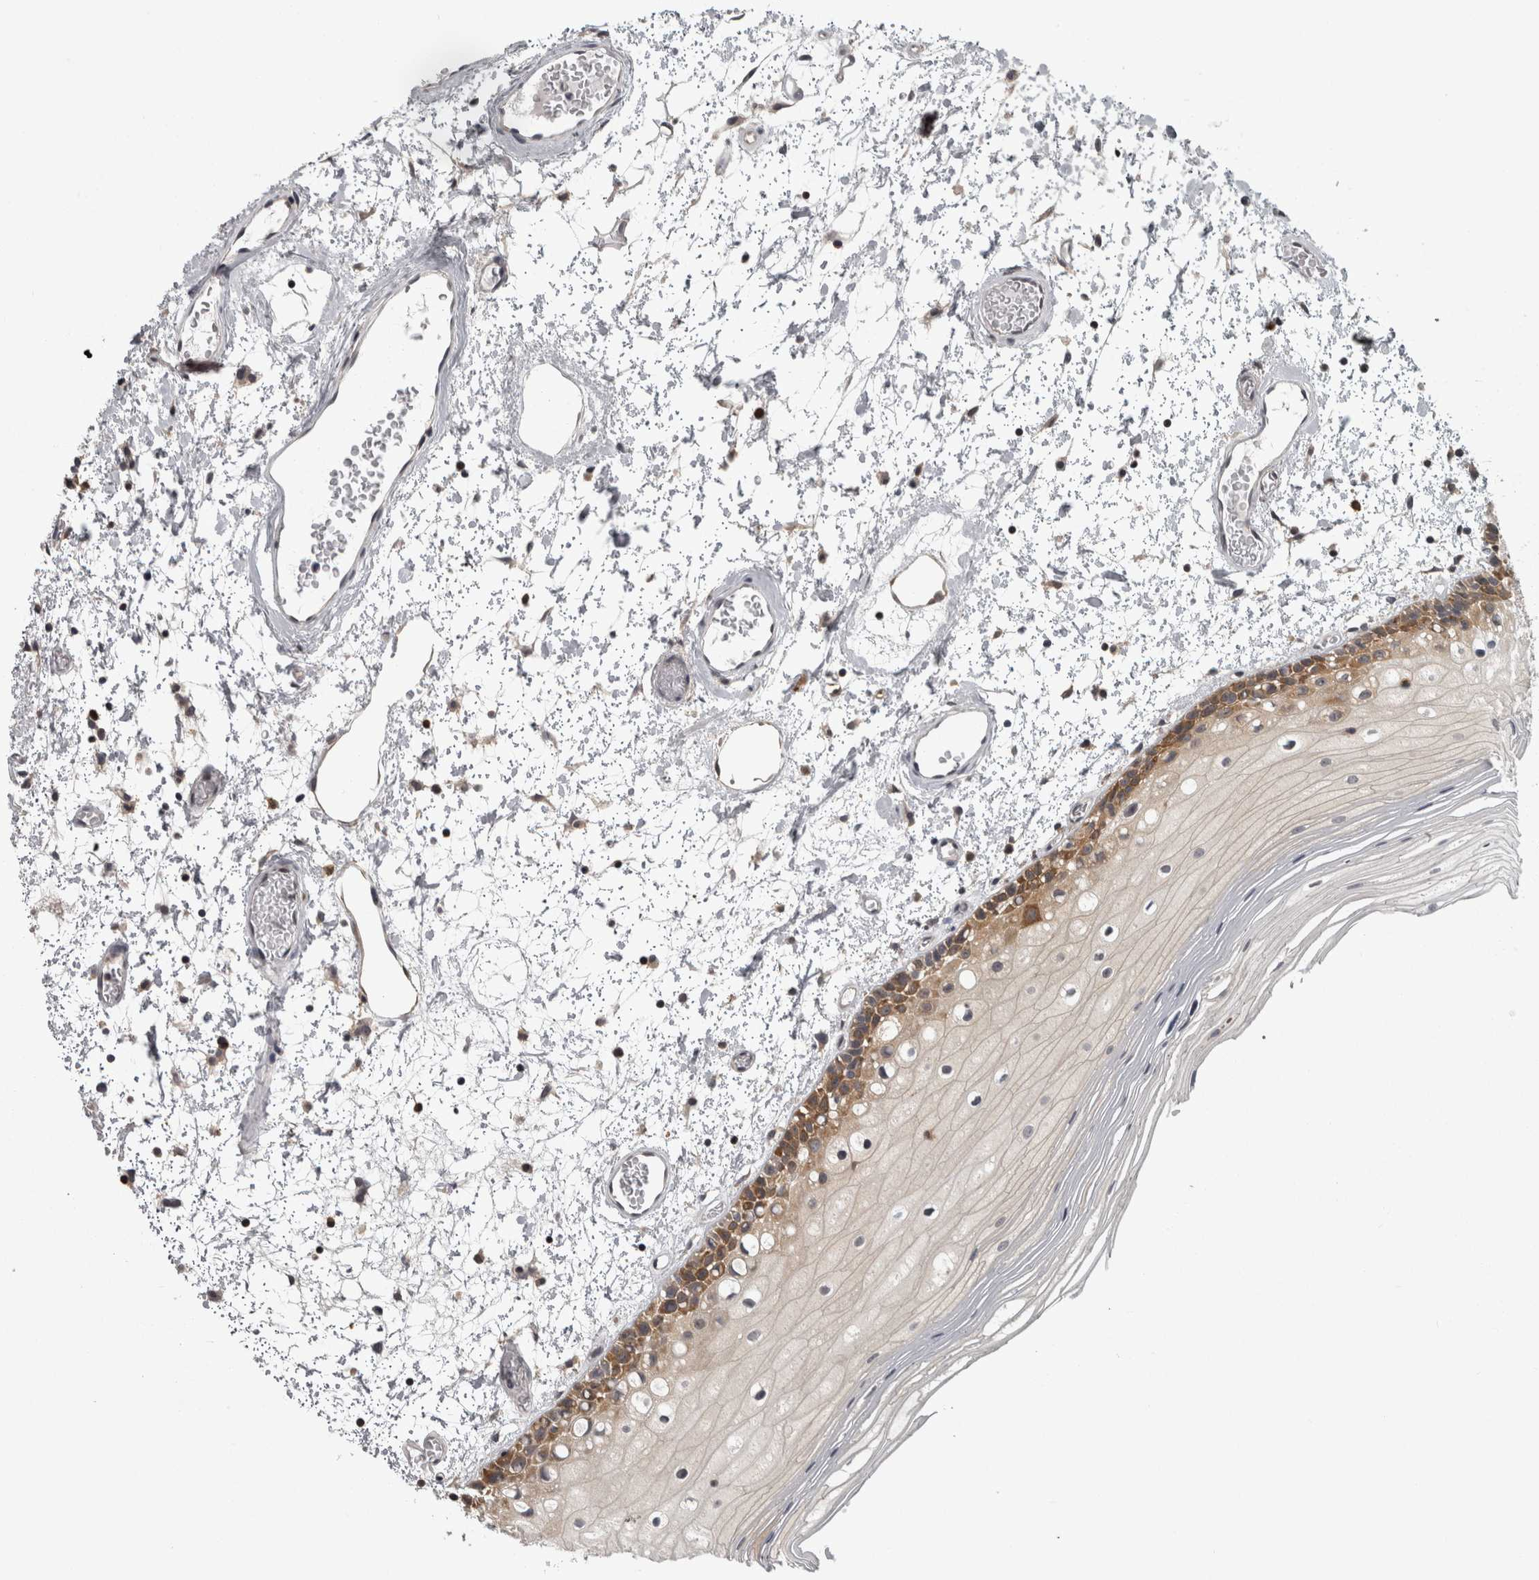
{"staining": {"intensity": "strong", "quantity": ">75%", "location": "cytoplasmic/membranous"}, "tissue": "oral mucosa", "cell_type": "Squamous epithelial cells", "image_type": "normal", "snomed": [{"axis": "morphology", "description": "Normal tissue, NOS"}, {"axis": "topography", "description": "Oral tissue"}], "caption": "Approximately >75% of squamous epithelial cells in normal human oral mucosa display strong cytoplasmic/membranous protein positivity as visualized by brown immunohistochemical staining.", "gene": "CACYBP", "patient": {"sex": "male", "age": 52}}